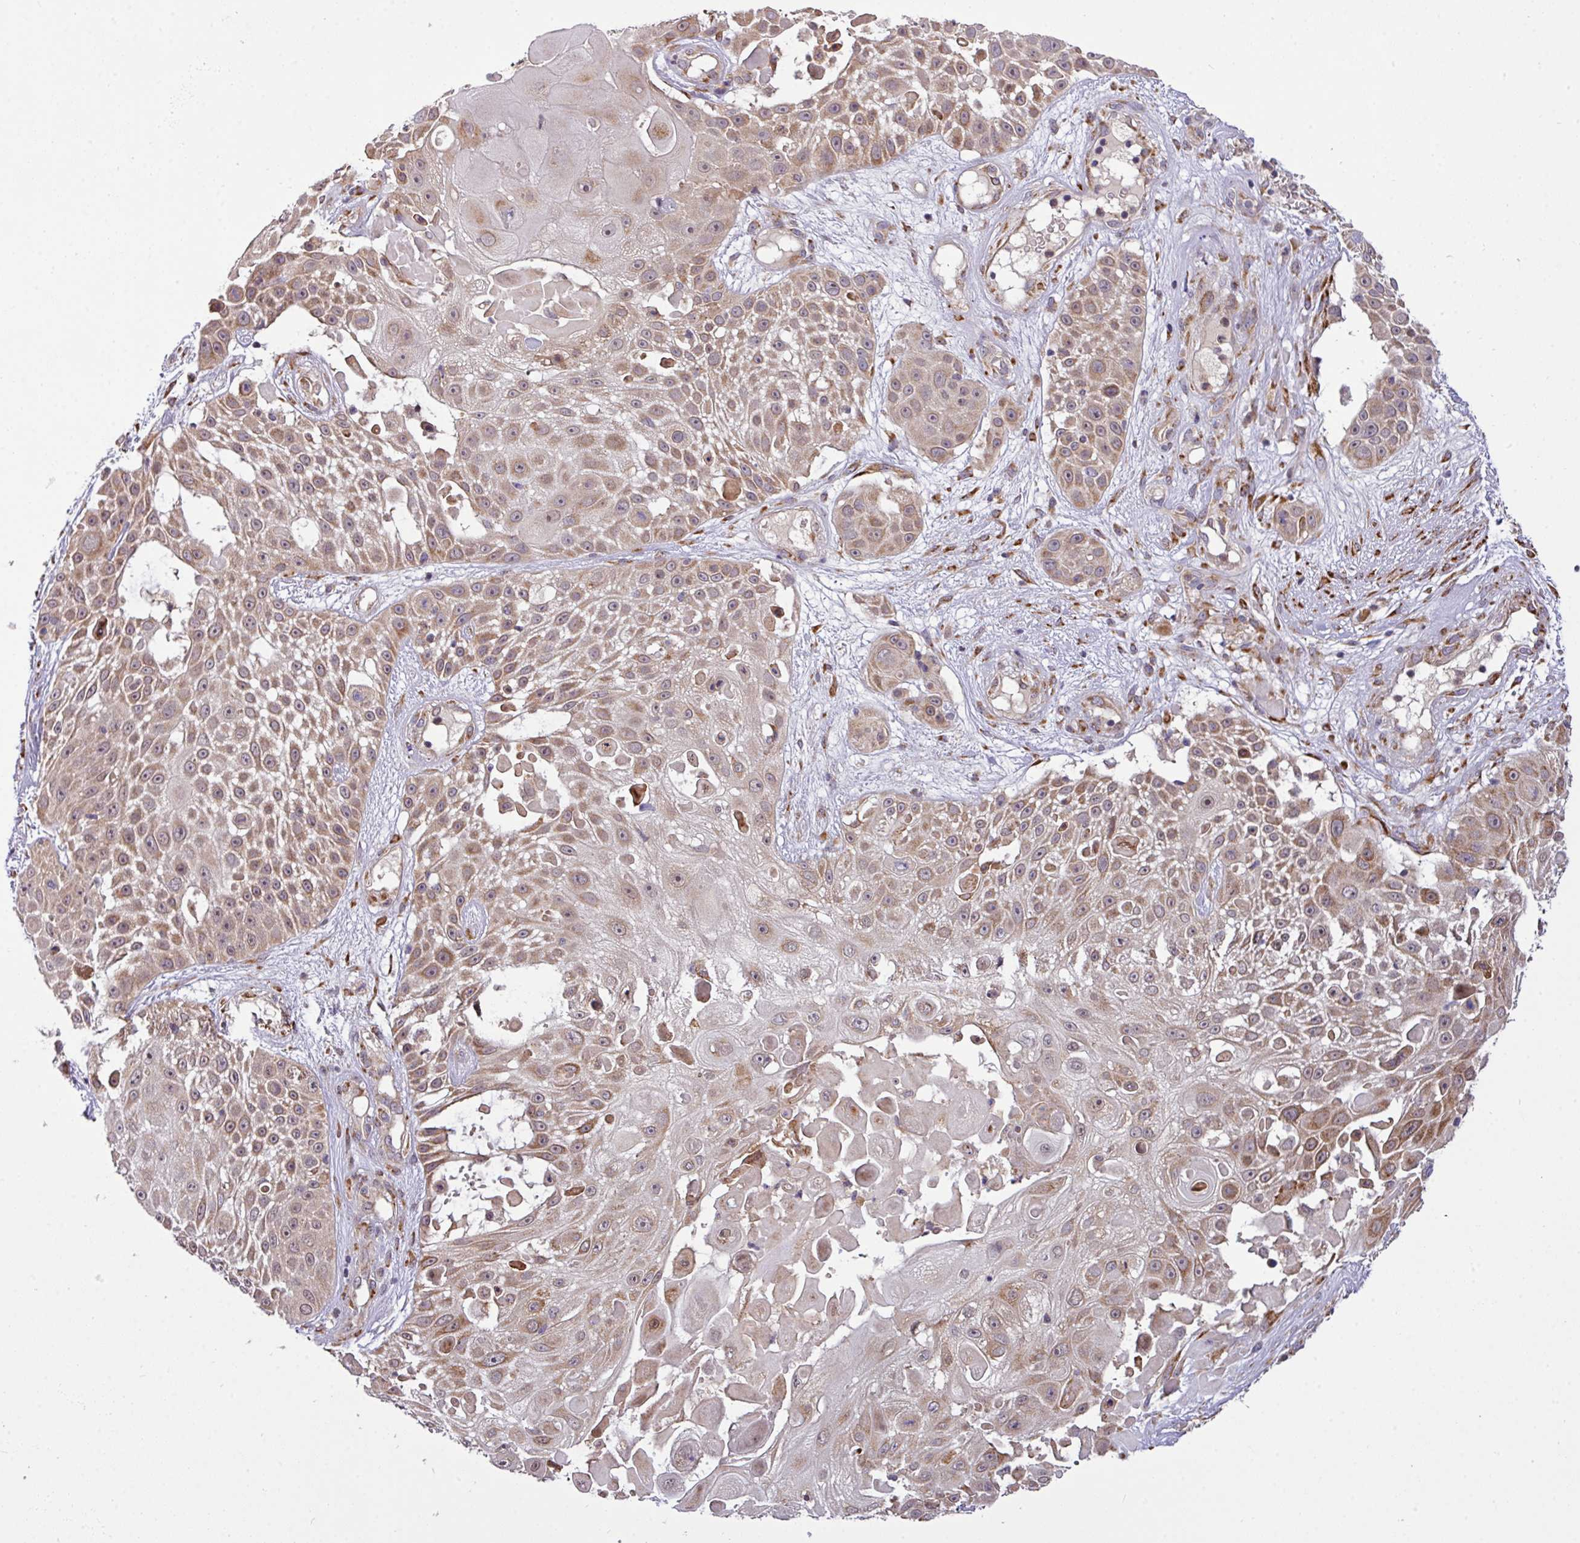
{"staining": {"intensity": "moderate", "quantity": ">75%", "location": "cytoplasmic/membranous"}, "tissue": "skin cancer", "cell_type": "Tumor cells", "image_type": "cancer", "snomed": [{"axis": "morphology", "description": "Squamous cell carcinoma, NOS"}, {"axis": "topography", "description": "Skin"}], "caption": "Tumor cells display medium levels of moderate cytoplasmic/membranous staining in about >75% of cells in human skin cancer (squamous cell carcinoma). Using DAB (brown) and hematoxylin (blue) stains, captured at high magnification using brightfield microscopy.", "gene": "TM2D2", "patient": {"sex": "female", "age": 86}}